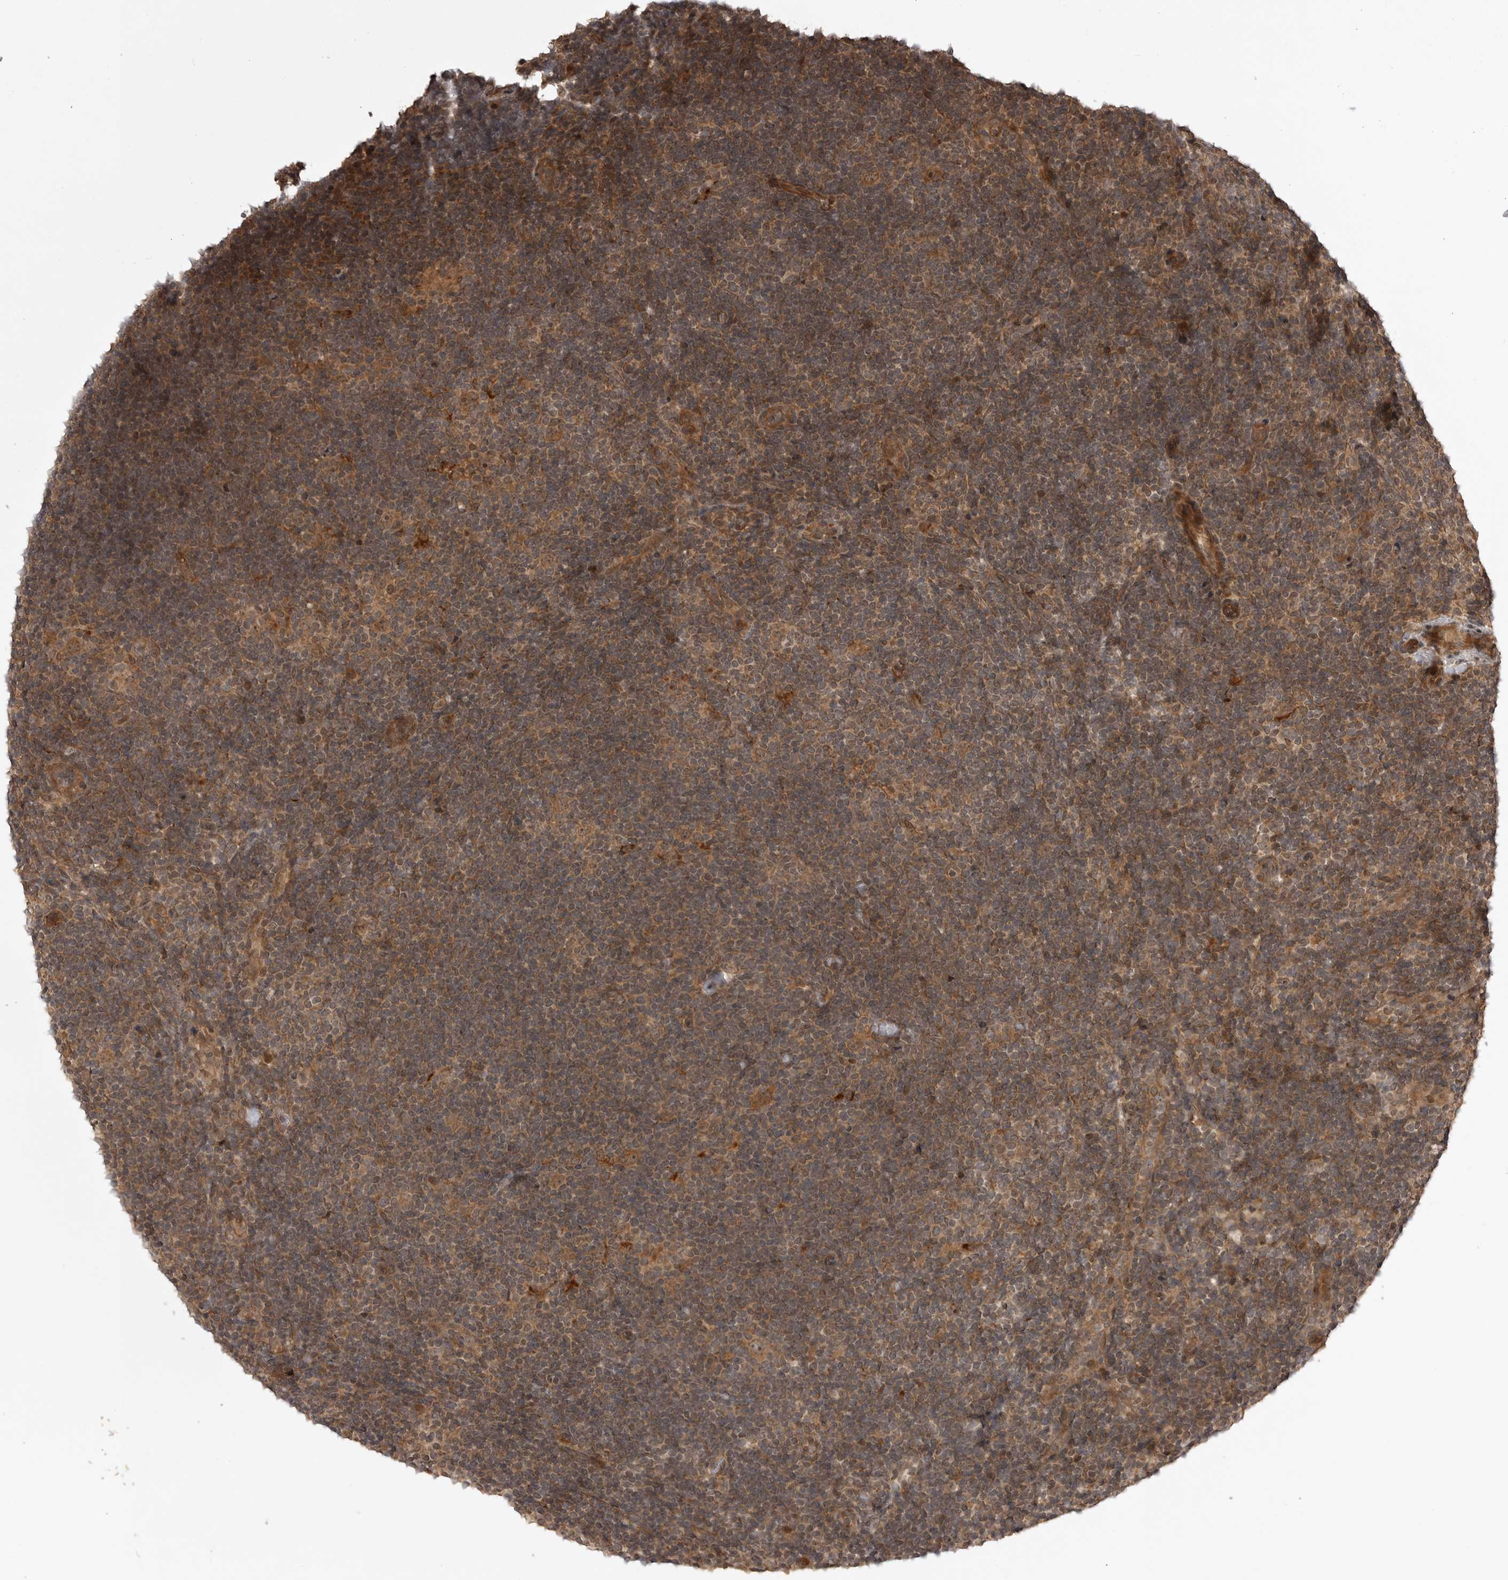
{"staining": {"intensity": "moderate", "quantity": "25%-75%", "location": "cytoplasmic/membranous,nuclear"}, "tissue": "lymphoma", "cell_type": "Tumor cells", "image_type": "cancer", "snomed": [{"axis": "morphology", "description": "Hodgkin's disease, NOS"}, {"axis": "topography", "description": "Lymph node"}], "caption": "Hodgkin's disease stained for a protein (brown) demonstrates moderate cytoplasmic/membranous and nuclear positive expression in approximately 25%-75% of tumor cells.", "gene": "AKAP7", "patient": {"sex": "female", "age": 57}}